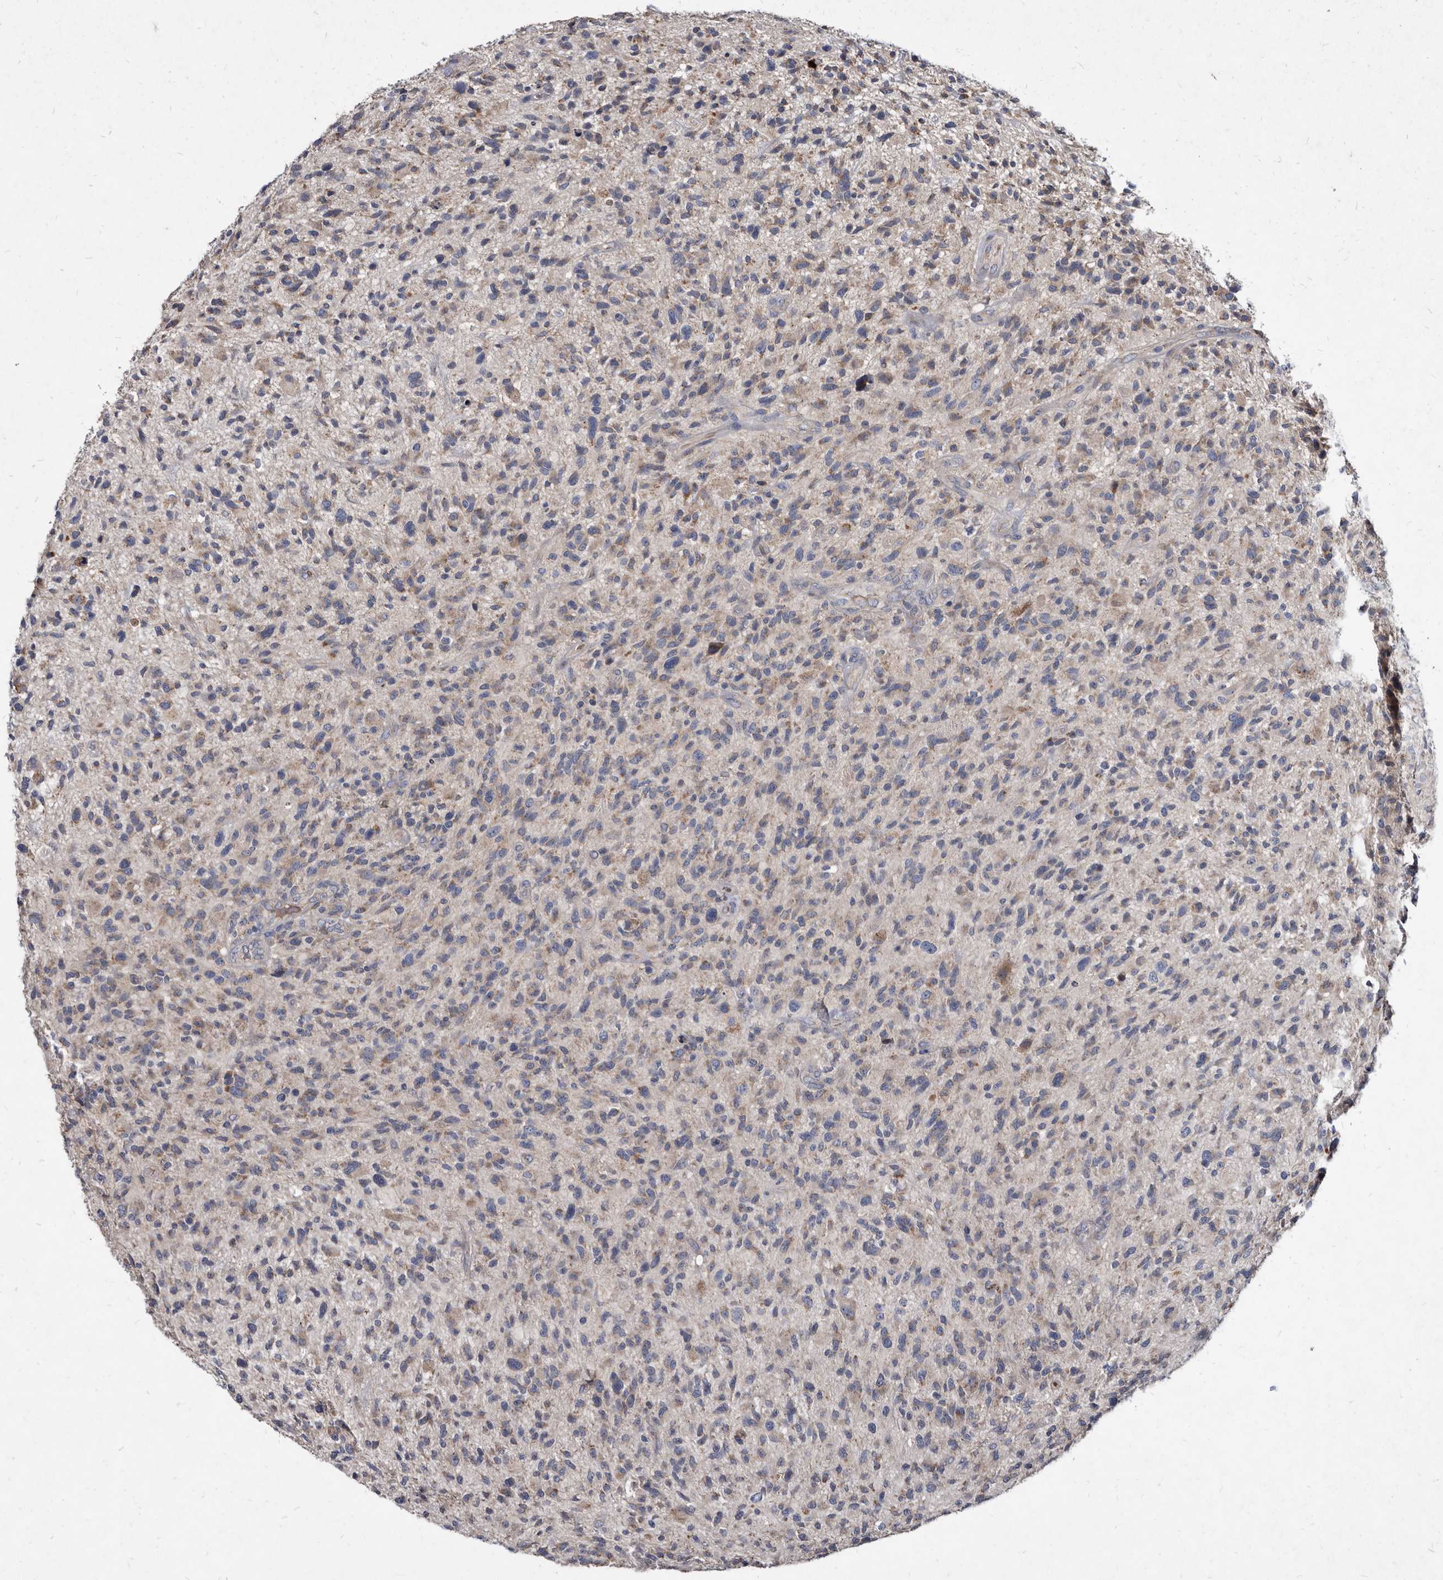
{"staining": {"intensity": "negative", "quantity": "none", "location": "none"}, "tissue": "glioma", "cell_type": "Tumor cells", "image_type": "cancer", "snomed": [{"axis": "morphology", "description": "Glioma, malignant, High grade"}, {"axis": "topography", "description": "Brain"}], "caption": "Immunohistochemistry (IHC) of human malignant glioma (high-grade) exhibits no staining in tumor cells.", "gene": "YPEL3", "patient": {"sex": "male", "age": 47}}